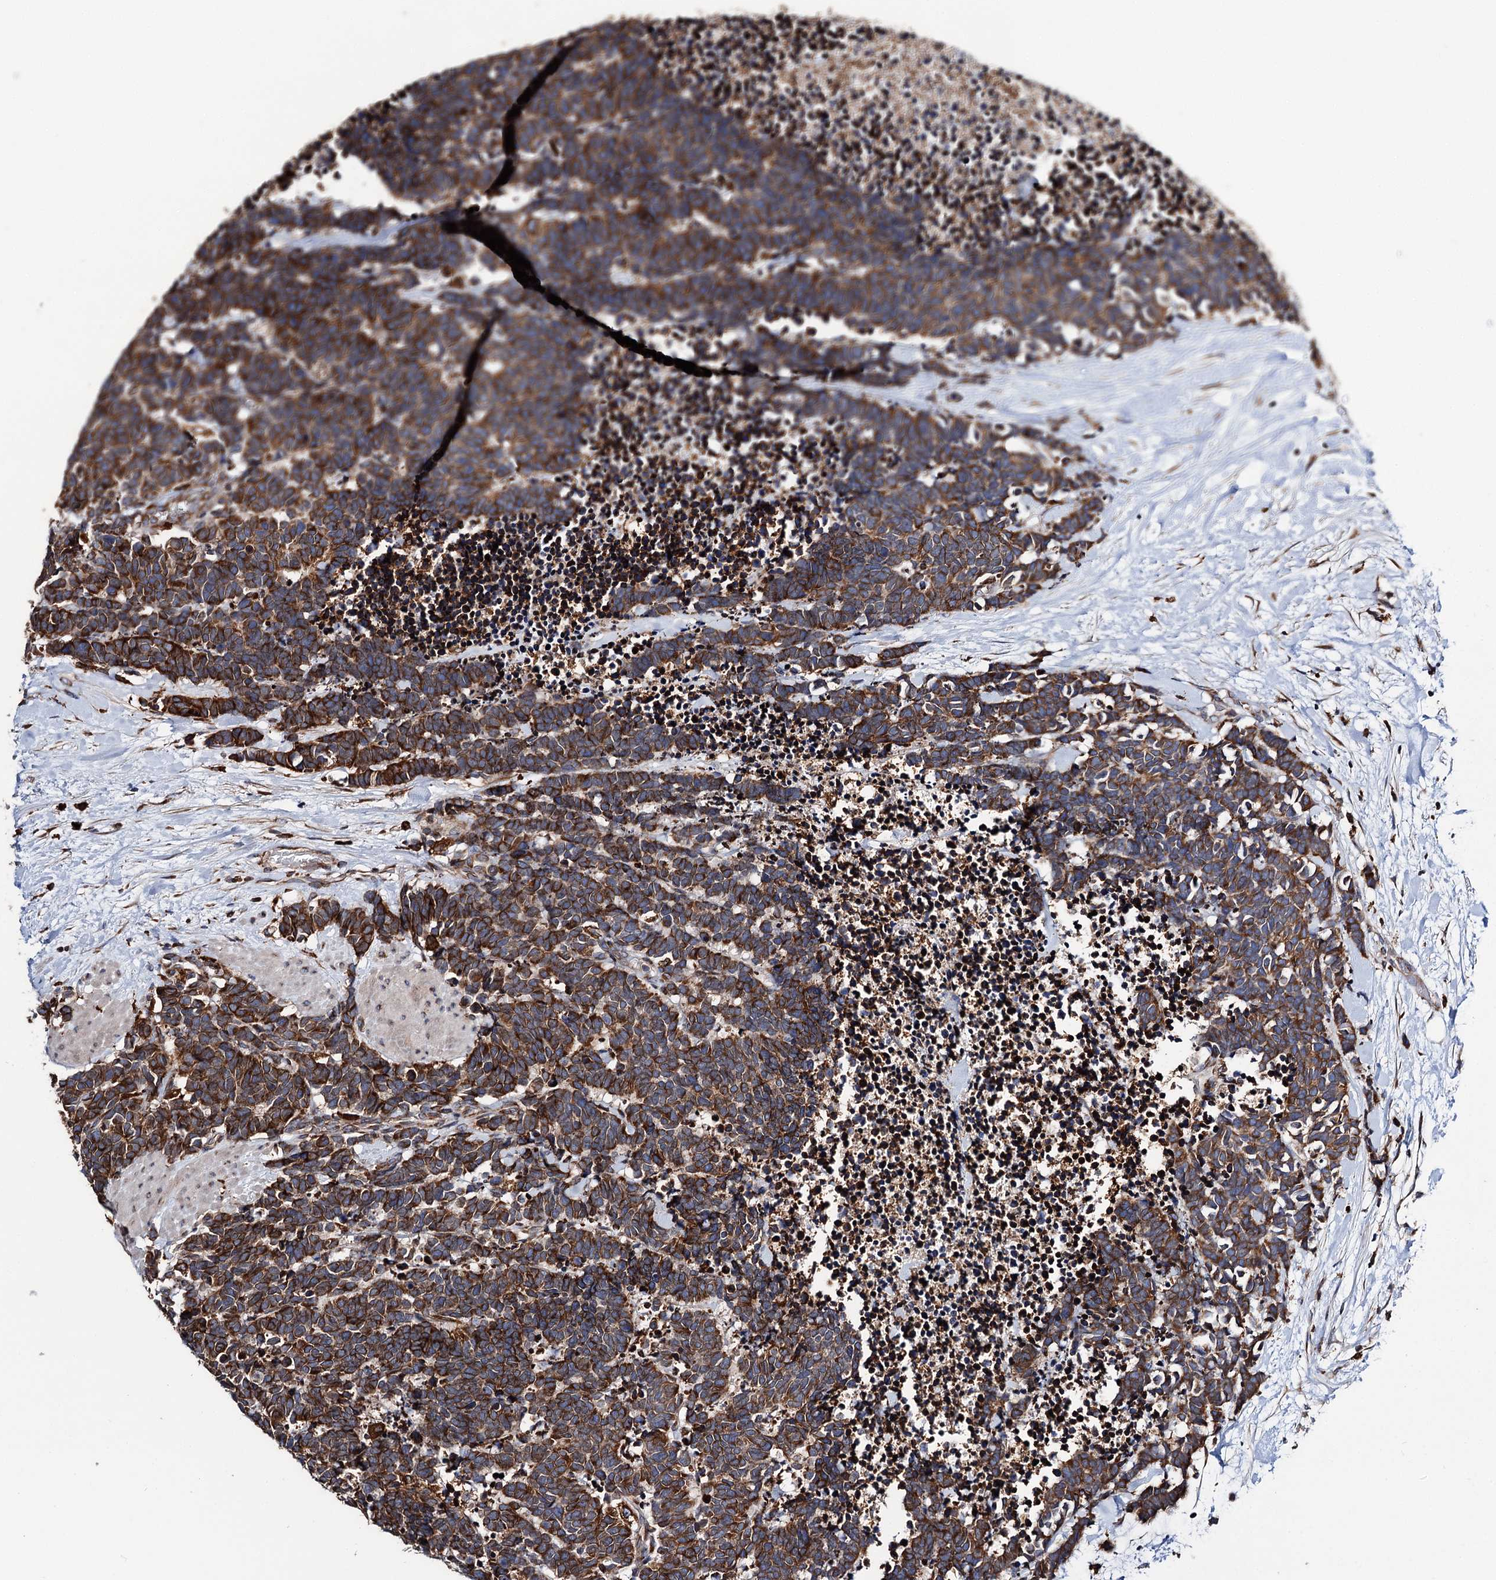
{"staining": {"intensity": "strong", "quantity": ">75%", "location": "cytoplasmic/membranous"}, "tissue": "carcinoid", "cell_type": "Tumor cells", "image_type": "cancer", "snomed": [{"axis": "morphology", "description": "Carcinoma, NOS"}, {"axis": "morphology", "description": "Carcinoid, malignant, NOS"}, {"axis": "topography", "description": "Urinary bladder"}], "caption": "There is high levels of strong cytoplasmic/membranous staining in tumor cells of carcinoid, as demonstrated by immunohistochemical staining (brown color).", "gene": "ERP29", "patient": {"sex": "male", "age": 57}}